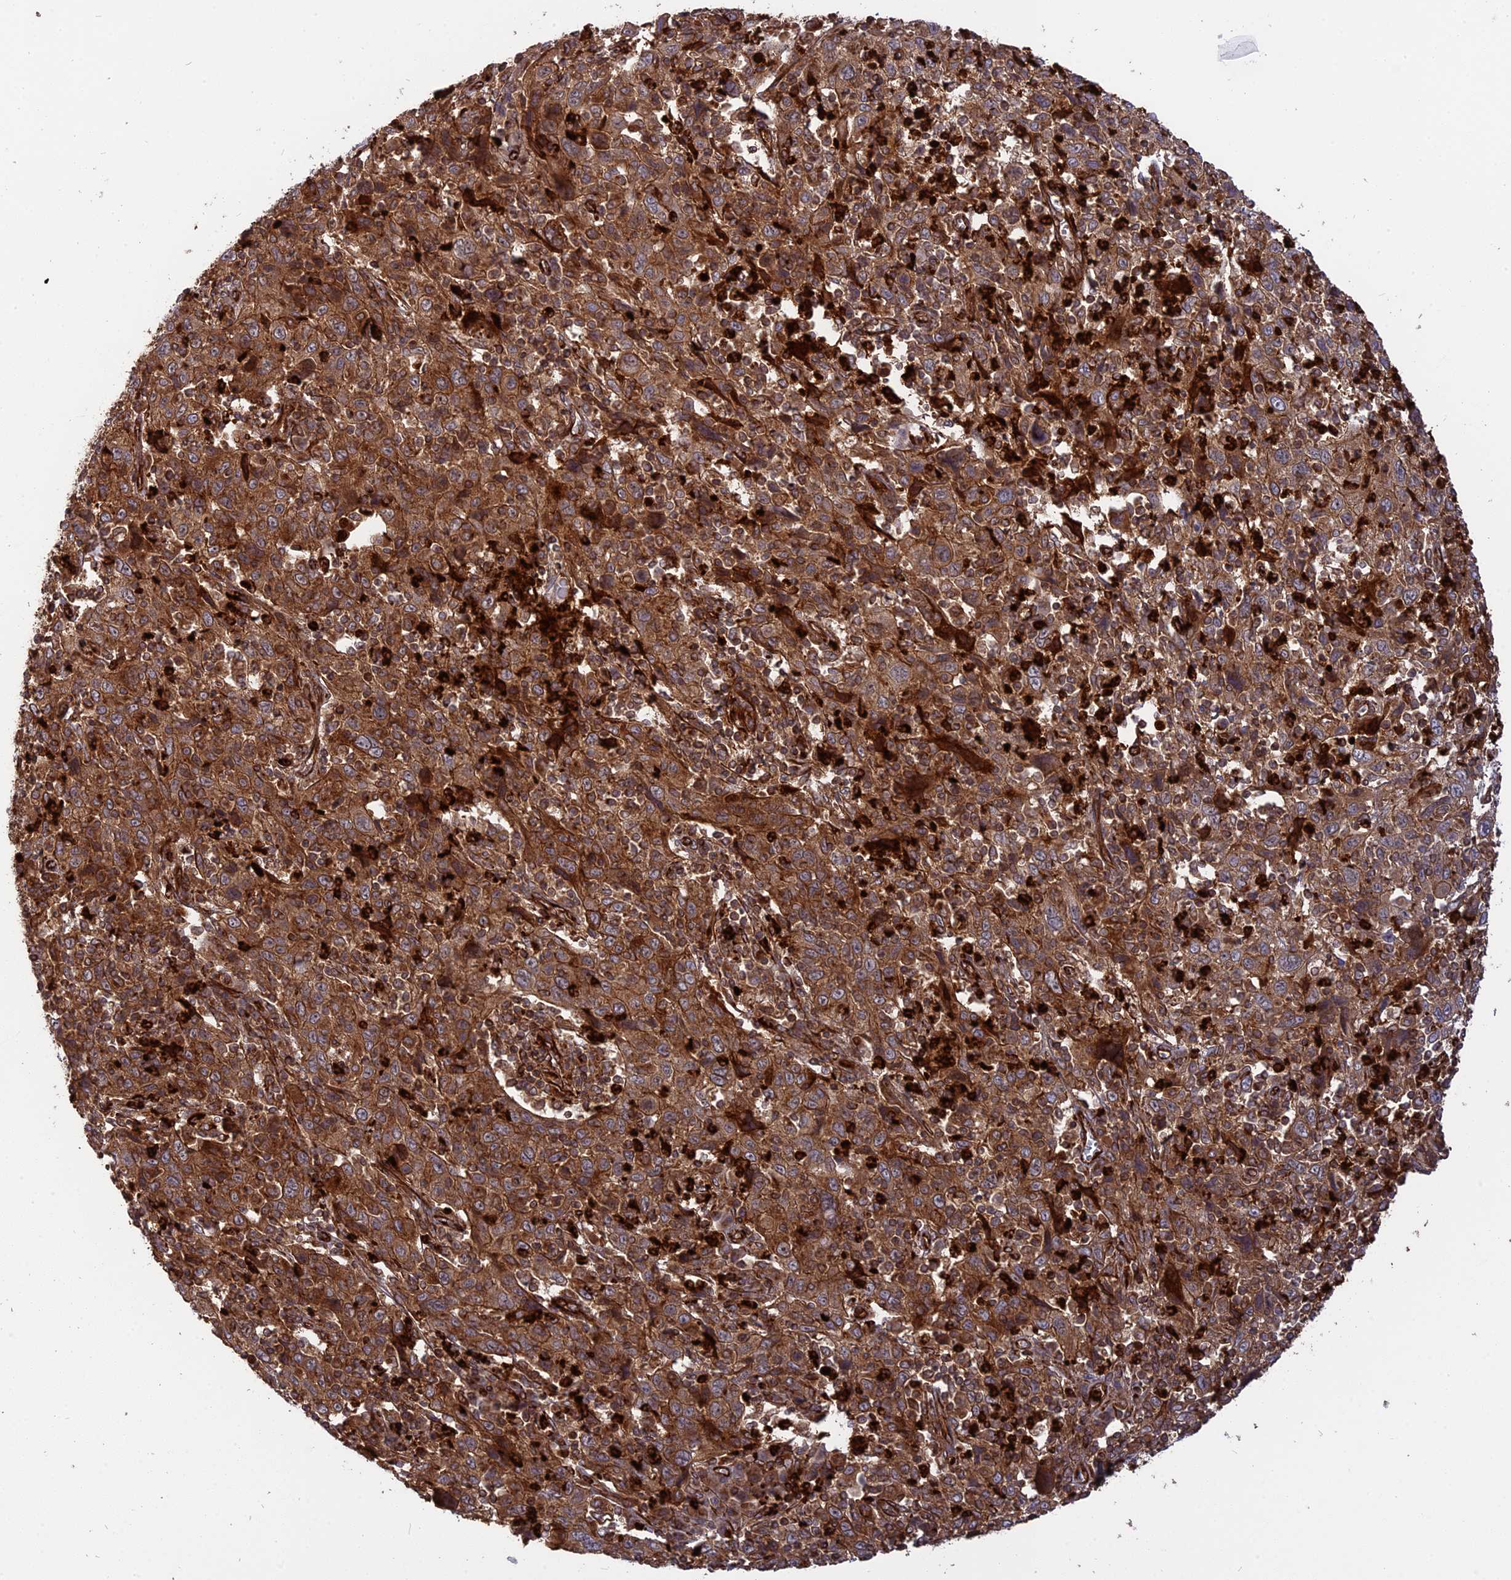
{"staining": {"intensity": "strong", "quantity": ">75%", "location": "cytoplasmic/membranous"}, "tissue": "cervical cancer", "cell_type": "Tumor cells", "image_type": "cancer", "snomed": [{"axis": "morphology", "description": "Squamous cell carcinoma, NOS"}, {"axis": "topography", "description": "Cervix"}], "caption": "Brown immunohistochemical staining in human cervical squamous cell carcinoma shows strong cytoplasmic/membranous positivity in about >75% of tumor cells. Using DAB (3,3'-diaminobenzidine) (brown) and hematoxylin (blue) stains, captured at high magnification using brightfield microscopy.", "gene": "PHLDB3", "patient": {"sex": "female", "age": 46}}